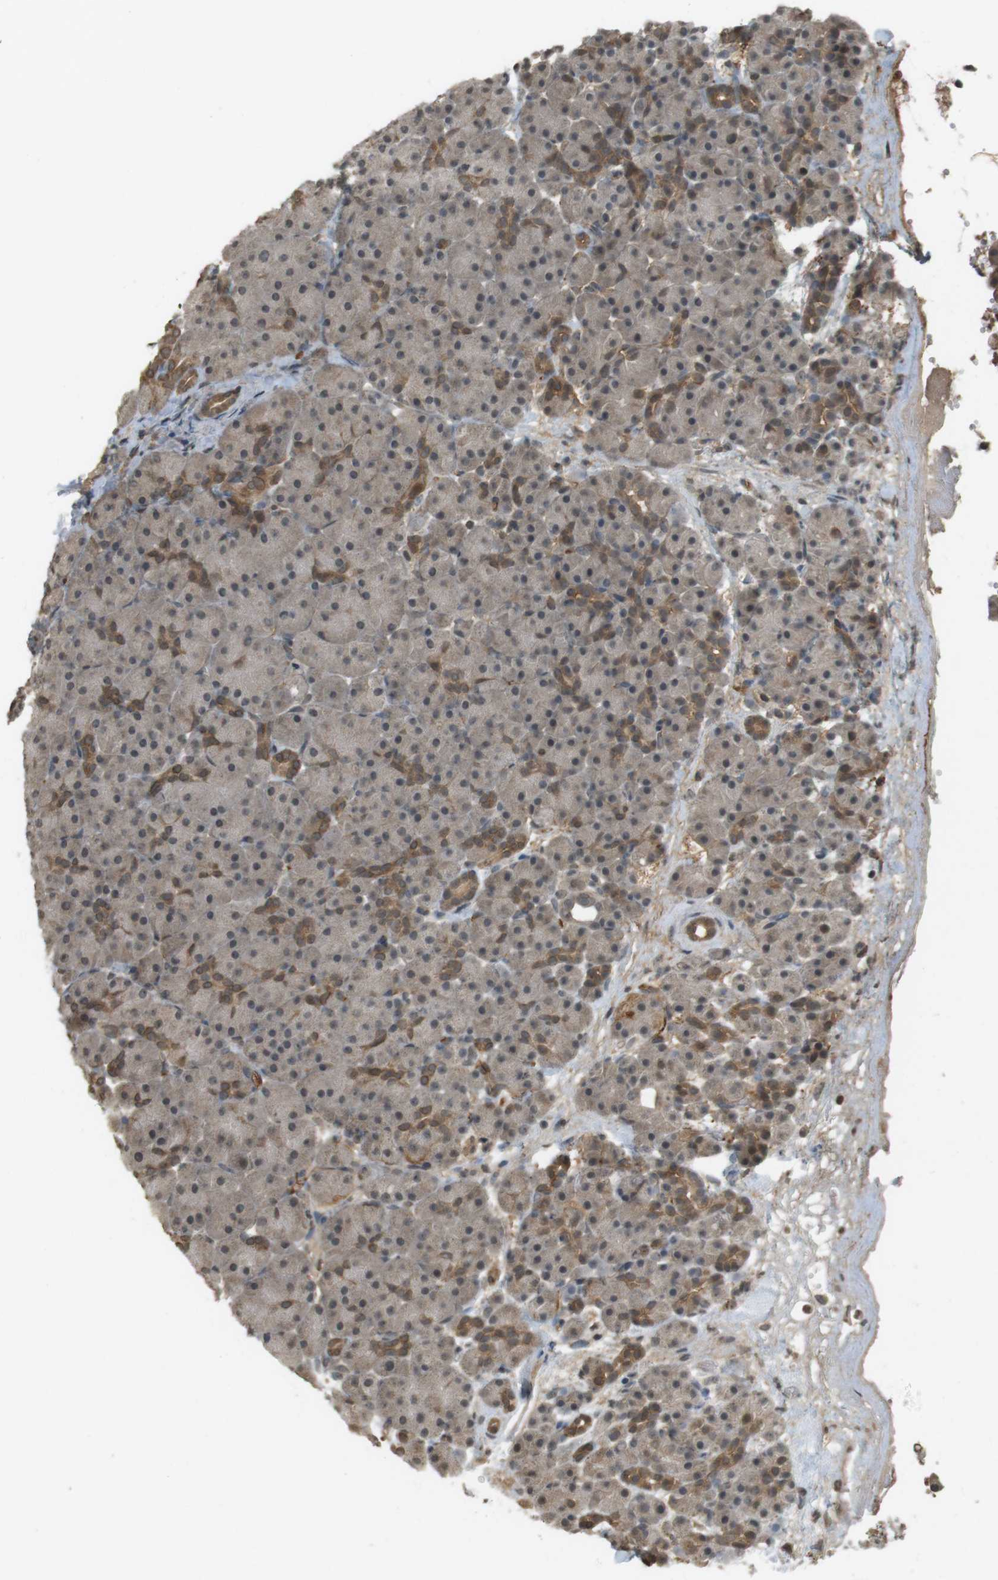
{"staining": {"intensity": "moderate", "quantity": "<25%", "location": "cytoplasmic/membranous"}, "tissue": "pancreas", "cell_type": "Exocrine glandular cells", "image_type": "normal", "snomed": [{"axis": "morphology", "description": "Normal tissue, NOS"}, {"axis": "topography", "description": "Pancreas"}], "caption": "Unremarkable pancreas displays moderate cytoplasmic/membranous staining in approximately <25% of exocrine glandular cells, visualized by immunohistochemistry.", "gene": "SRR", "patient": {"sex": "male", "age": 66}}